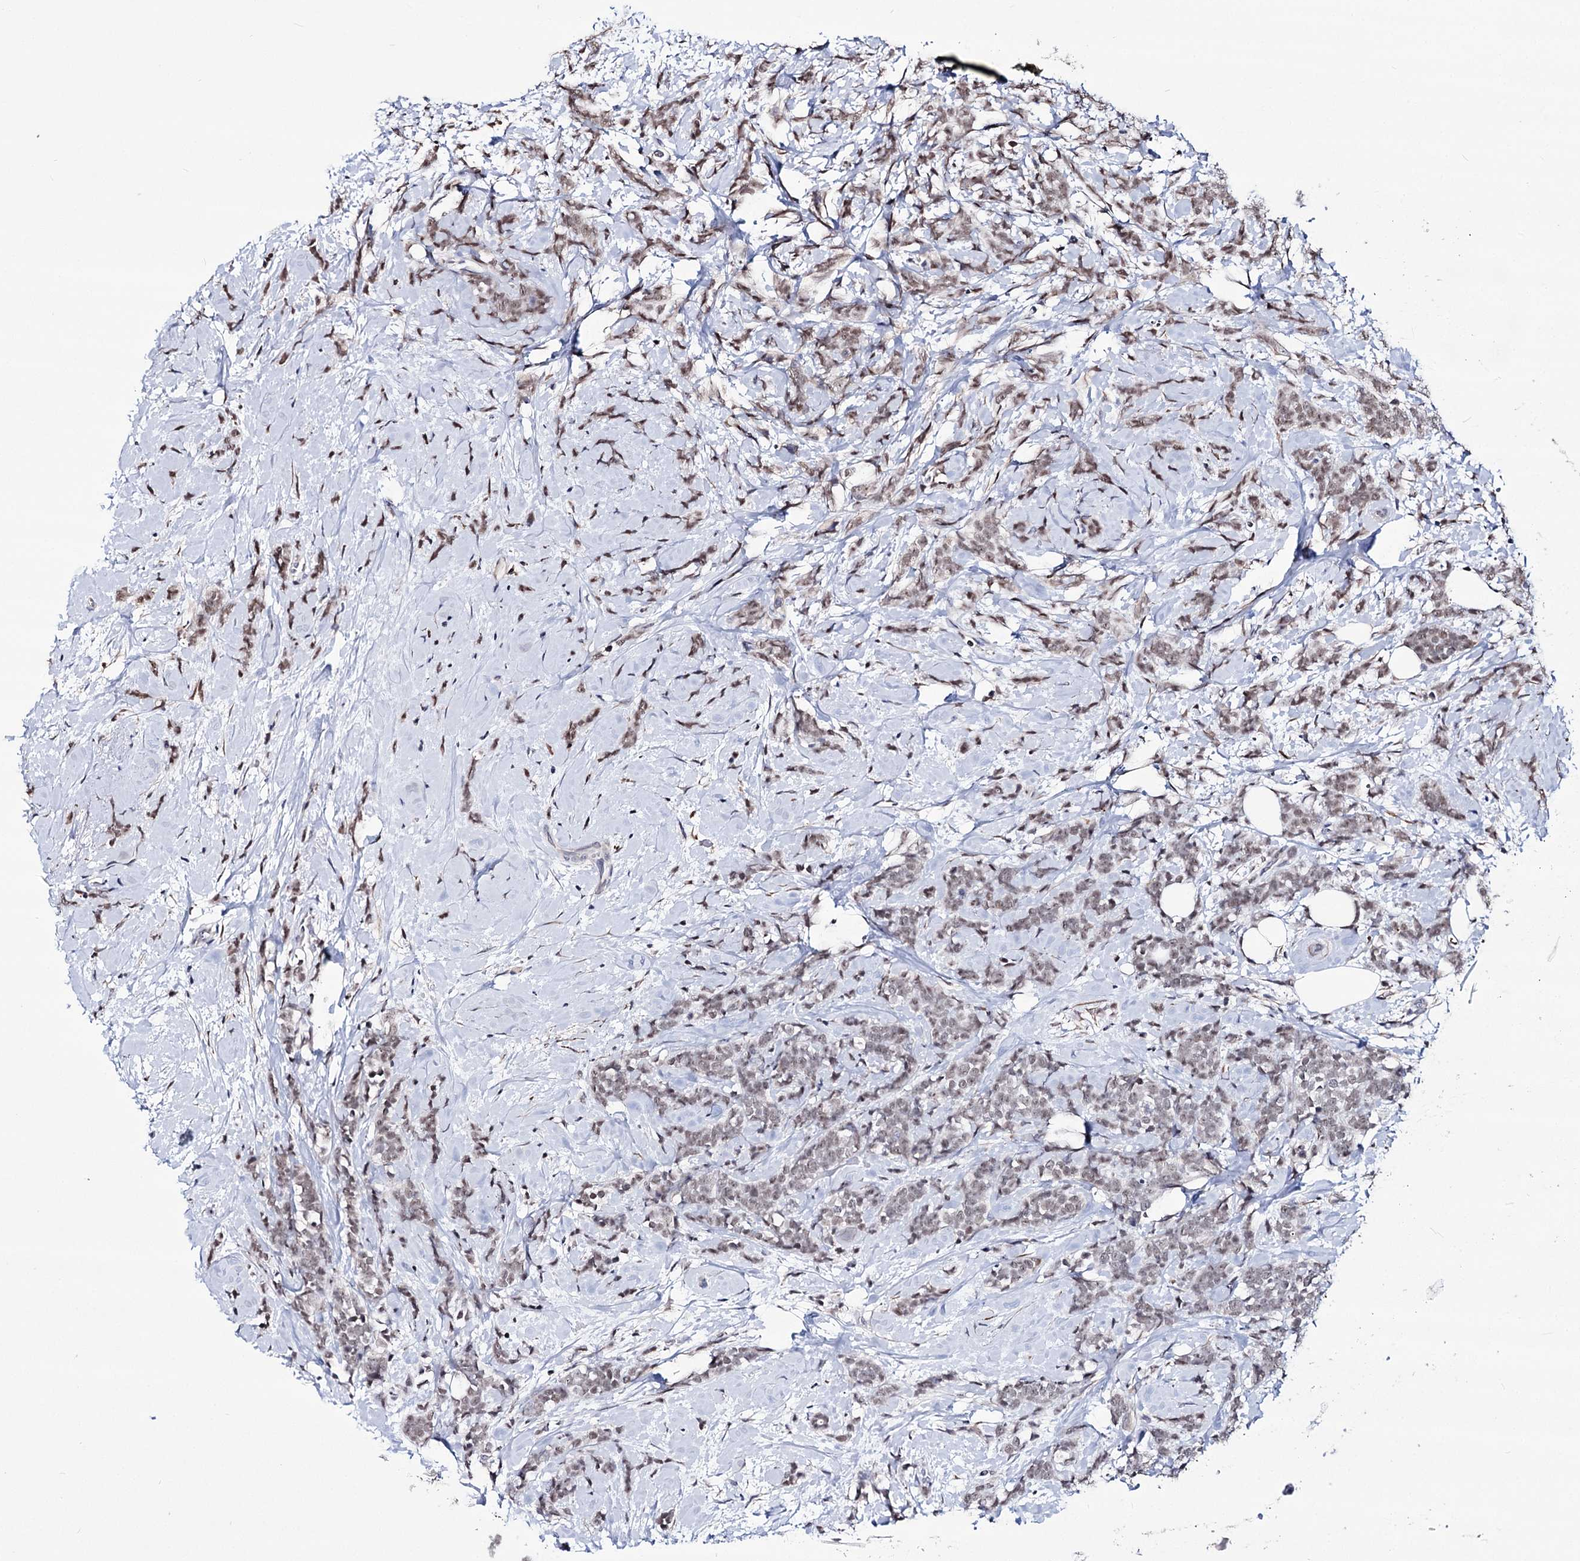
{"staining": {"intensity": "weak", "quantity": "25%-75%", "location": "nuclear"}, "tissue": "breast cancer", "cell_type": "Tumor cells", "image_type": "cancer", "snomed": [{"axis": "morphology", "description": "Lobular carcinoma"}, {"axis": "topography", "description": "Breast"}], "caption": "Protein expression analysis of human breast cancer reveals weak nuclear staining in about 25%-75% of tumor cells. Immunohistochemistry stains the protein of interest in brown and the nuclei are stained blue.", "gene": "PPRC1", "patient": {"sex": "female", "age": 58}}